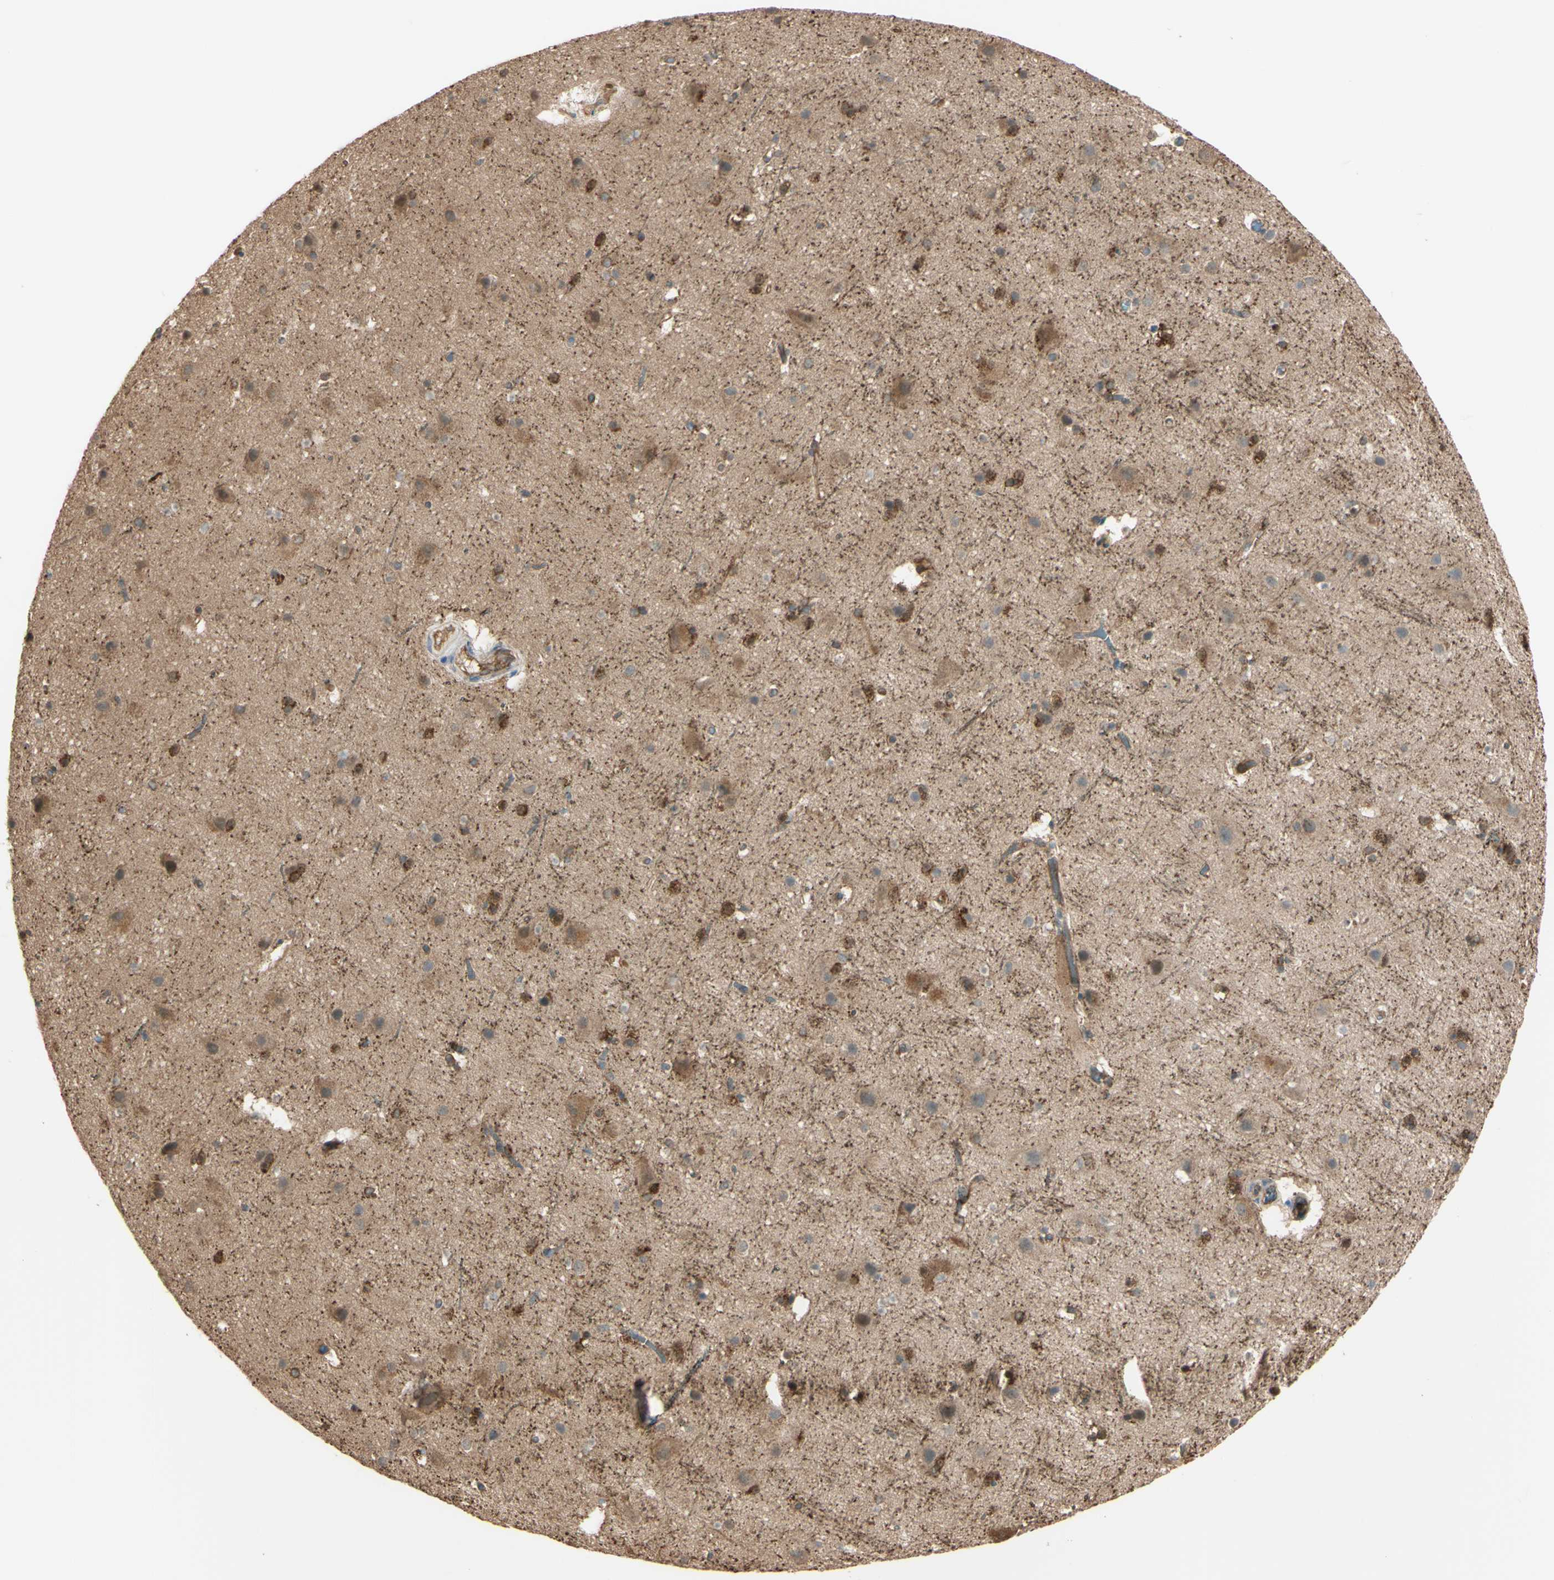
{"staining": {"intensity": "weak", "quantity": "25%-75%", "location": "cytoplasmic/membranous"}, "tissue": "cerebral cortex", "cell_type": "Endothelial cells", "image_type": "normal", "snomed": [{"axis": "morphology", "description": "Normal tissue, NOS"}, {"axis": "topography", "description": "Cerebral cortex"}], "caption": "Endothelial cells demonstrate low levels of weak cytoplasmic/membranous positivity in approximately 25%-75% of cells in unremarkable human cerebral cortex.", "gene": "PTPN12", "patient": {"sex": "male", "age": 45}}